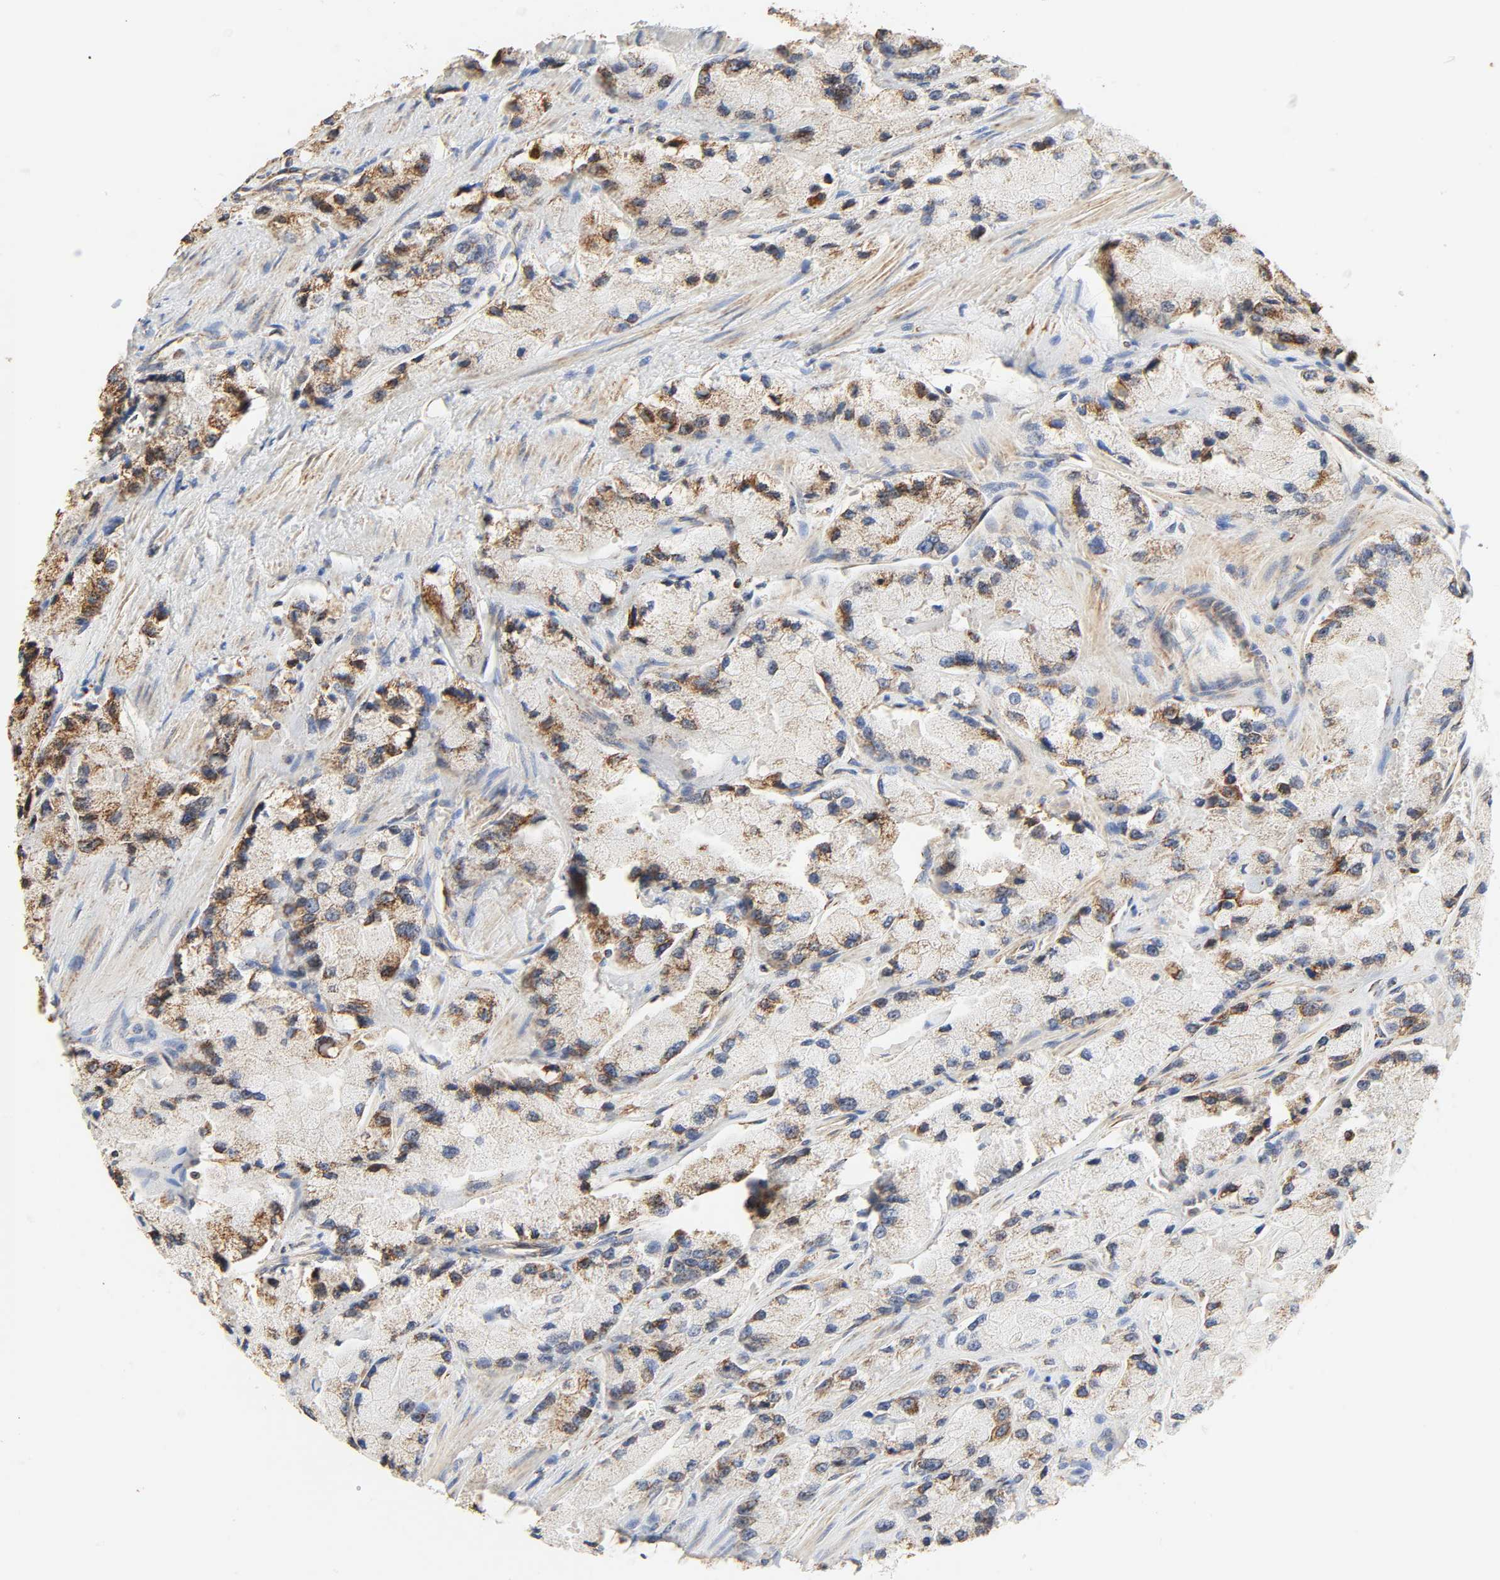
{"staining": {"intensity": "moderate", "quantity": ">75%", "location": "cytoplasmic/membranous"}, "tissue": "prostate cancer", "cell_type": "Tumor cells", "image_type": "cancer", "snomed": [{"axis": "morphology", "description": "Adenocarcinoma, High grade"}, {"axis": "topography", "description": "Prostate"}], "caption": "The photomicrograph reveals immunohistochemical staining of prostate cancer (adenocarcinoma (high-grade)). There is moderate cytoplasmic/membranous expression is seen in about >75% of tumor cells. The protein is shown in brown color, while the nuclei are stained blue.", "gene": "ZMAT5", "patient": {"sex": "male", "age": 58}}